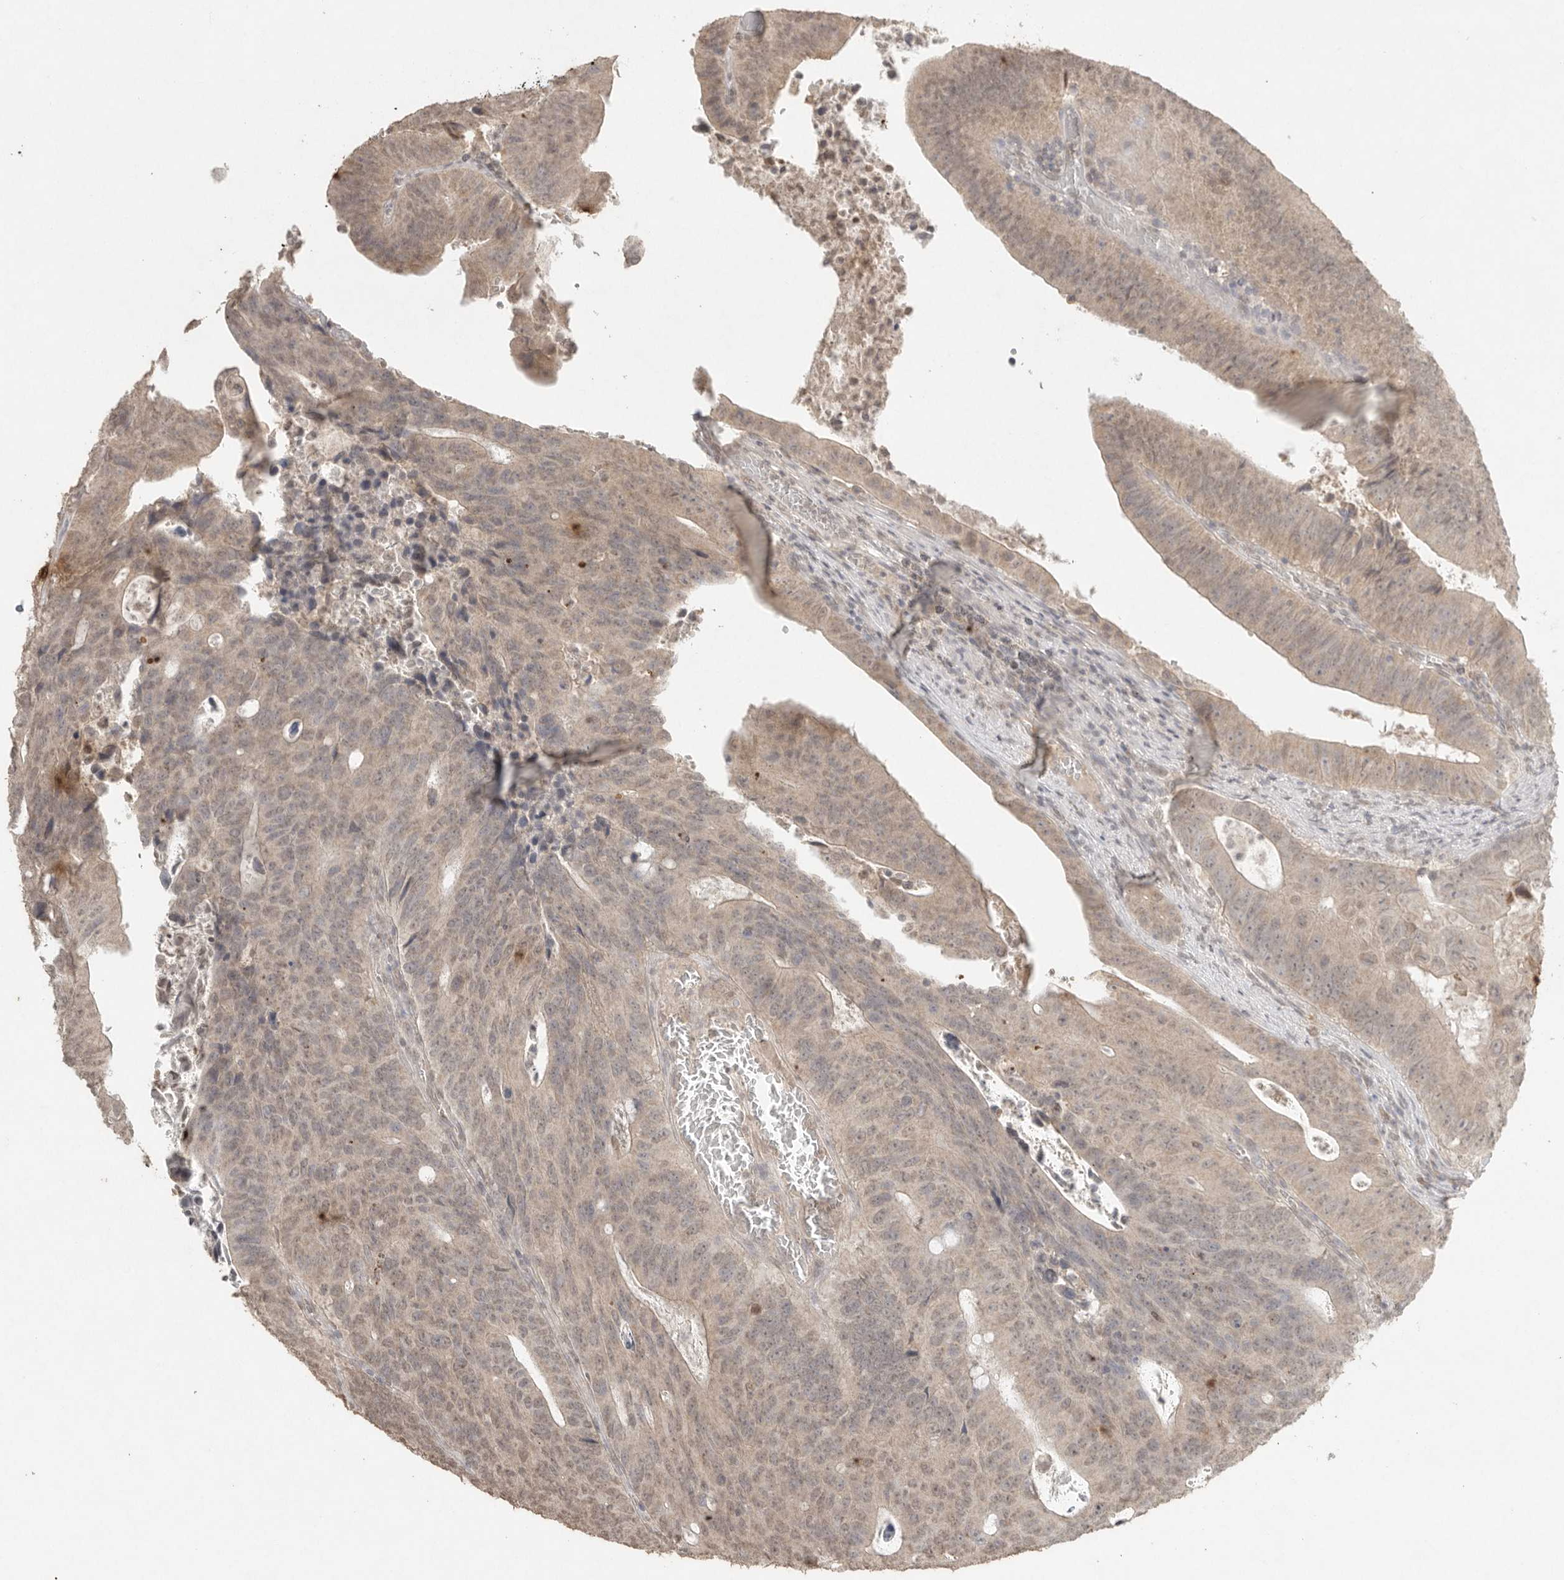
{"staining": {"intensity": "weak", "quantity": "<25%", "location": "cytoplasmic/membranous"}, "tissue": "colorectal cancer", "cell_type": "Tumor cells", "image_type": "cancer", "snomed": [{"axis": "morphology", "description": "Adenocarcinoma, NOS"}, {"axis": "topography", "description": "Colon"}], "caption": "Immunohistochemistry (IHC) photomicrograph of neoplastic tissue: colorectal adenocarcinoma stained with DAB displays no significant protein positivity in tumor cells.", "gene": "KLK5", "patient": {"sex": "male", "age": 87}}